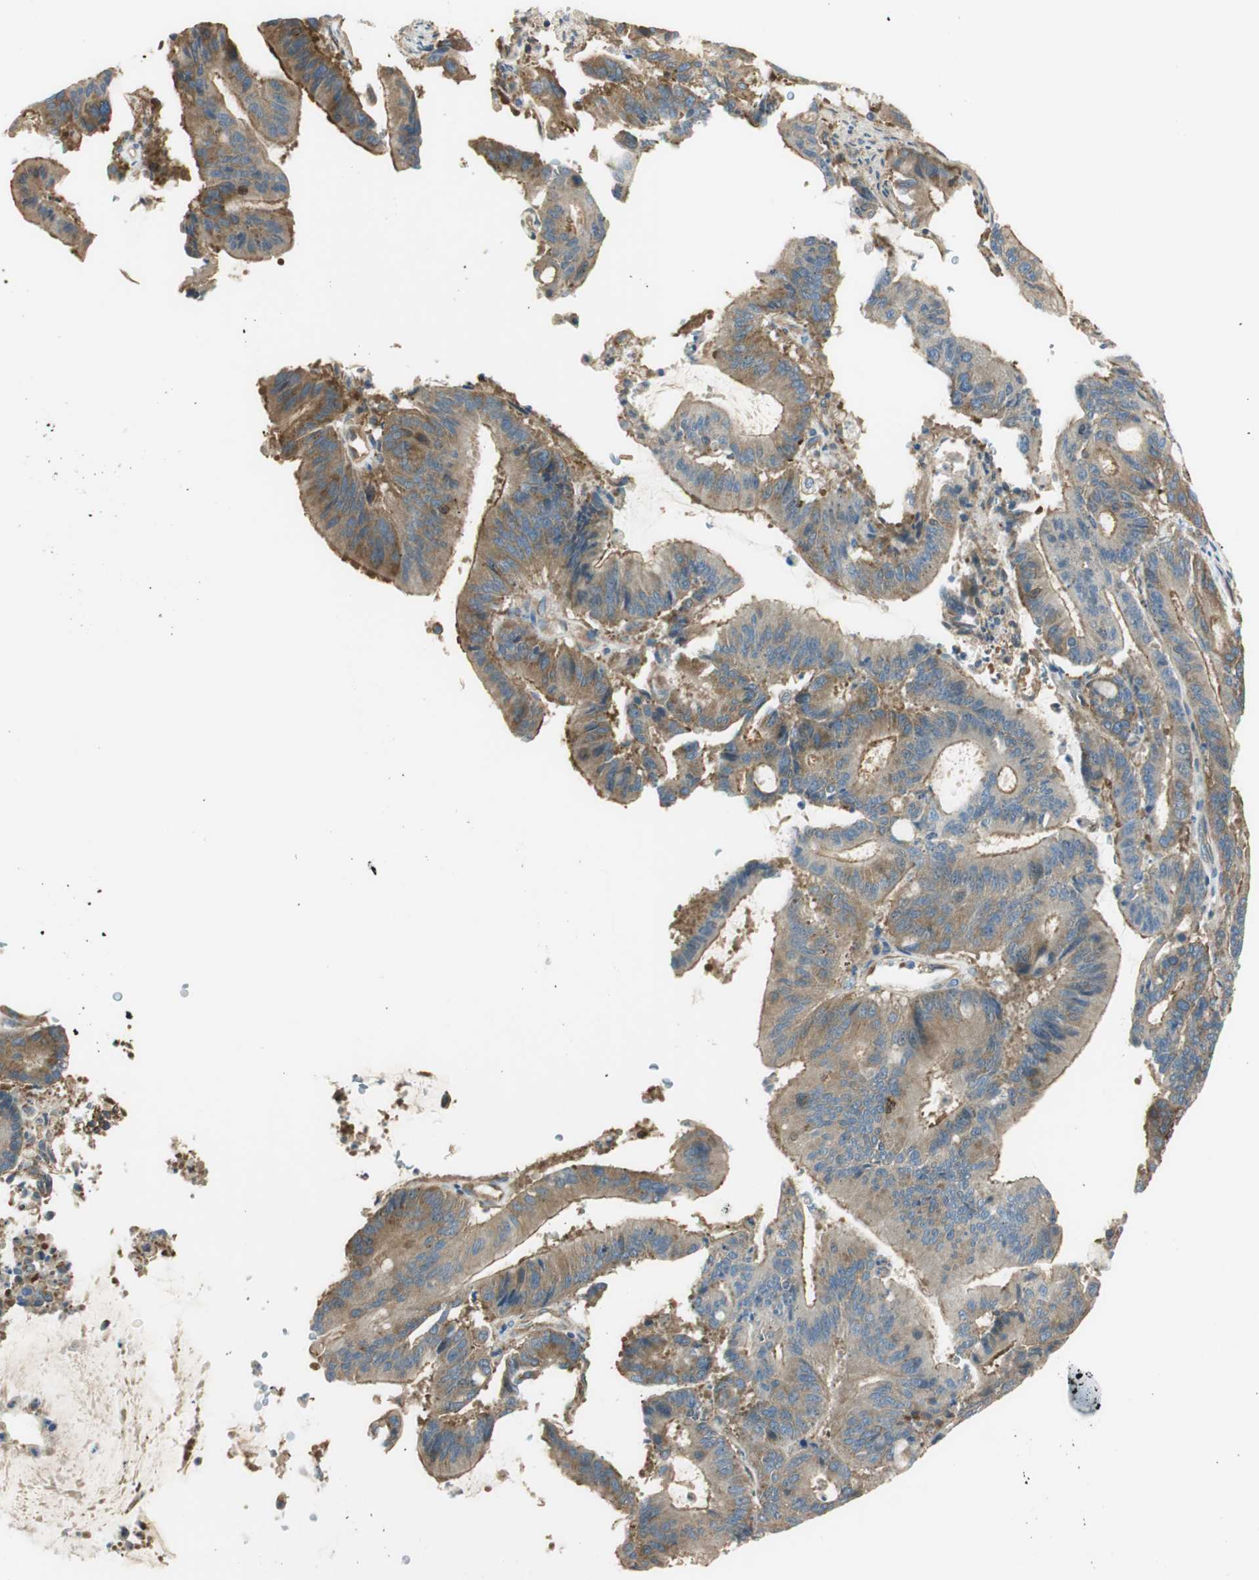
{"staining": {"intensity": "moderate", "quantity": ">75%", "location": "cytoplasmic/membranous"}, "tissue": "liver cancer", "cell_type": "Tumor cells", "image_type": "cancer", "snomed": [{"axis": "morphology", "description": "Cholangiocarcinoma"}, {"axis": "topography", "description": "Liver"}], "caption": "IHC micrograph of liver cancer (cholangiocarcinoma) stained for a protein (brown), which demonstrates medium levels of moderate cytoplasmic/membranous expression in approximately >75% of tumor cells.", "gene": "PI4K2B", "patient": {"sex": "female", "age": 73}}